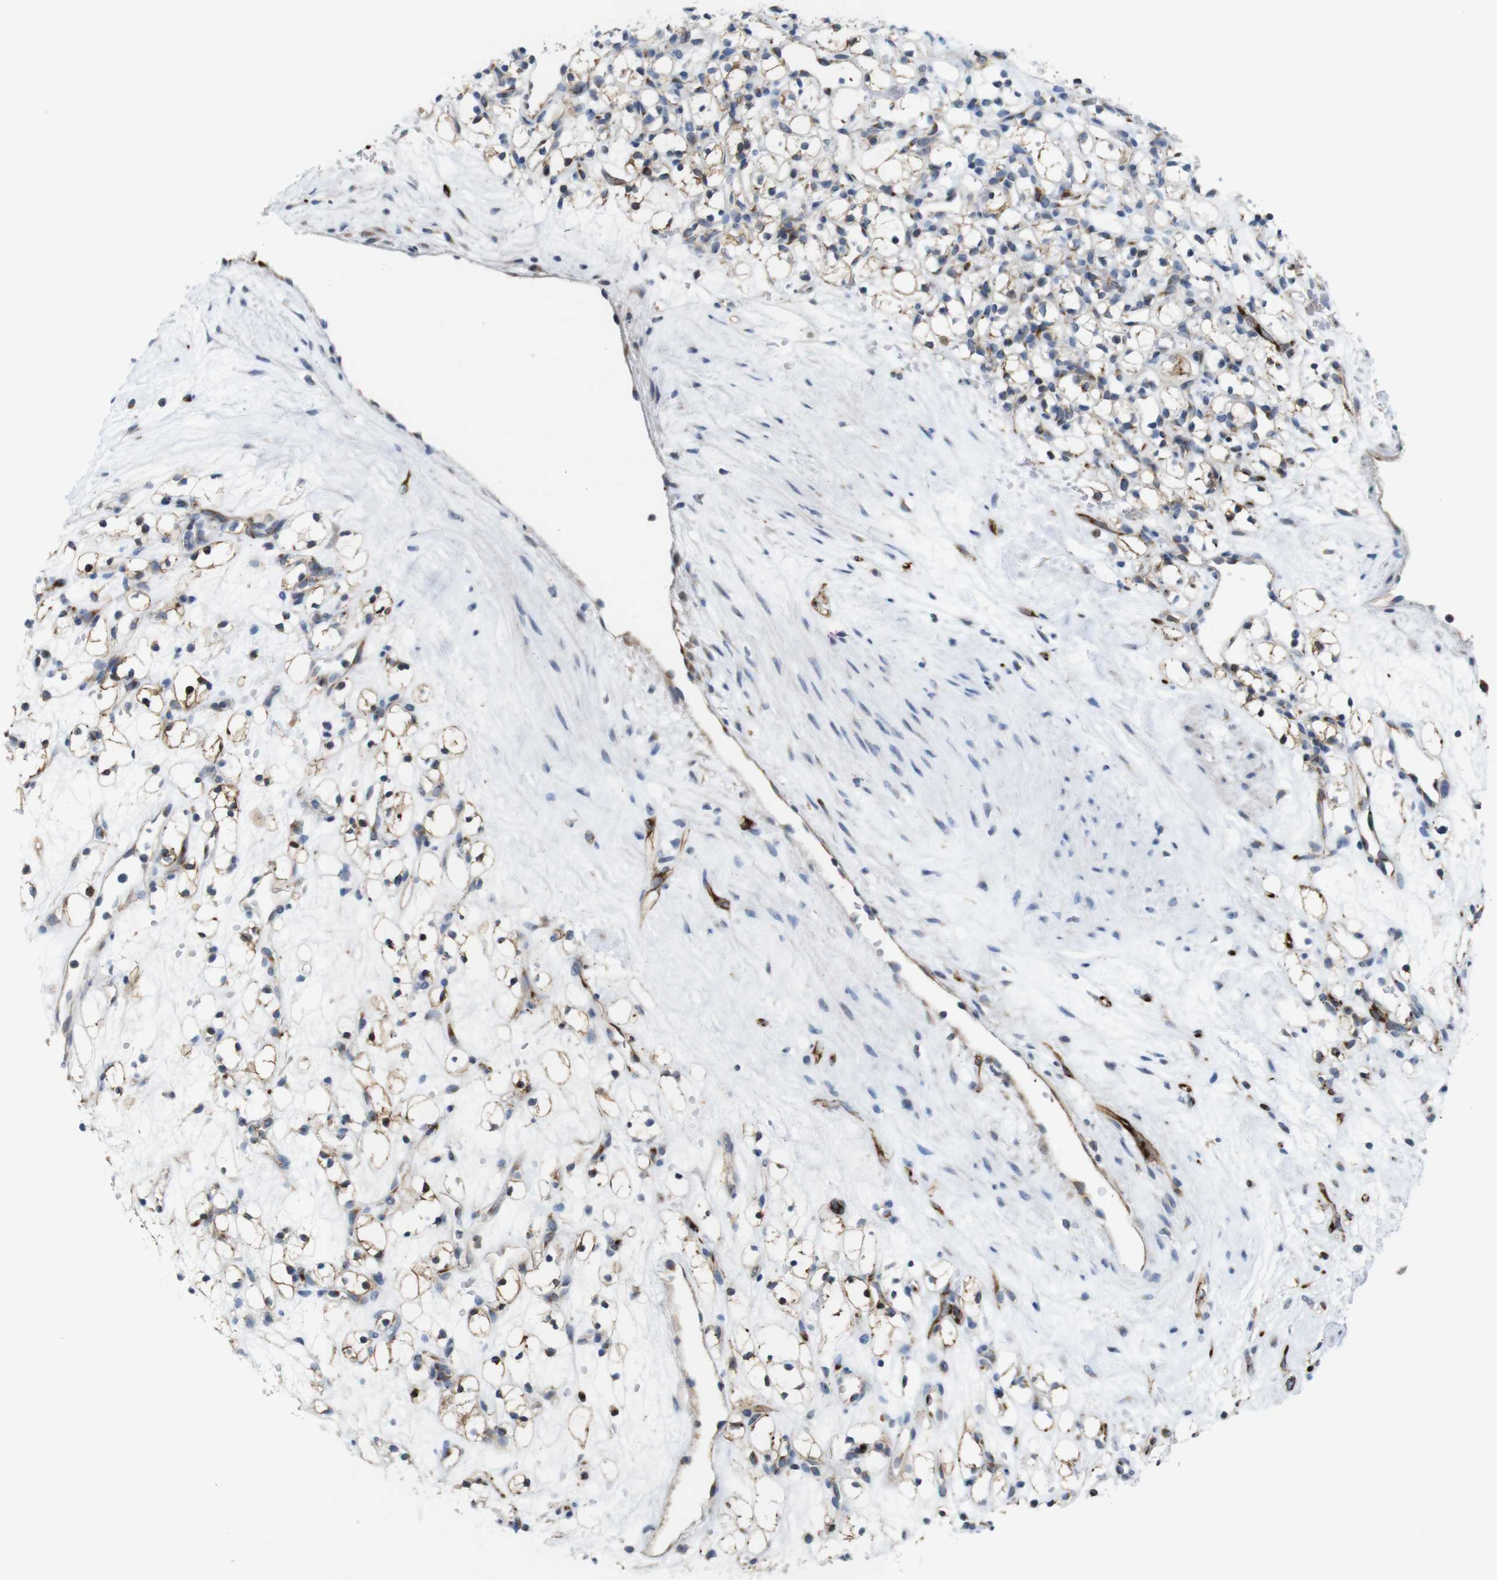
{"staining": {"intensity": "moderate", "quantity": "<25%", "location": "cytoplasmic/membranous"}, "tissue": "renal cancer", "cell_type": "Tumor cells", "image_type": "cancer", "snomed": [{"axis": "morphology", "description": "Adenocarcinoma, NOS"}, {"axis": "topography", "description": "Kidney"}], "caption": "Brown immunohistochemical staining in human adenocarcinoma (renal) displays moderate cytoplasmic/membranous staining in approximately <25% of tumor cells.", "gene": "EFCAB14", "patient": {"sex": "female", "age": 60}}